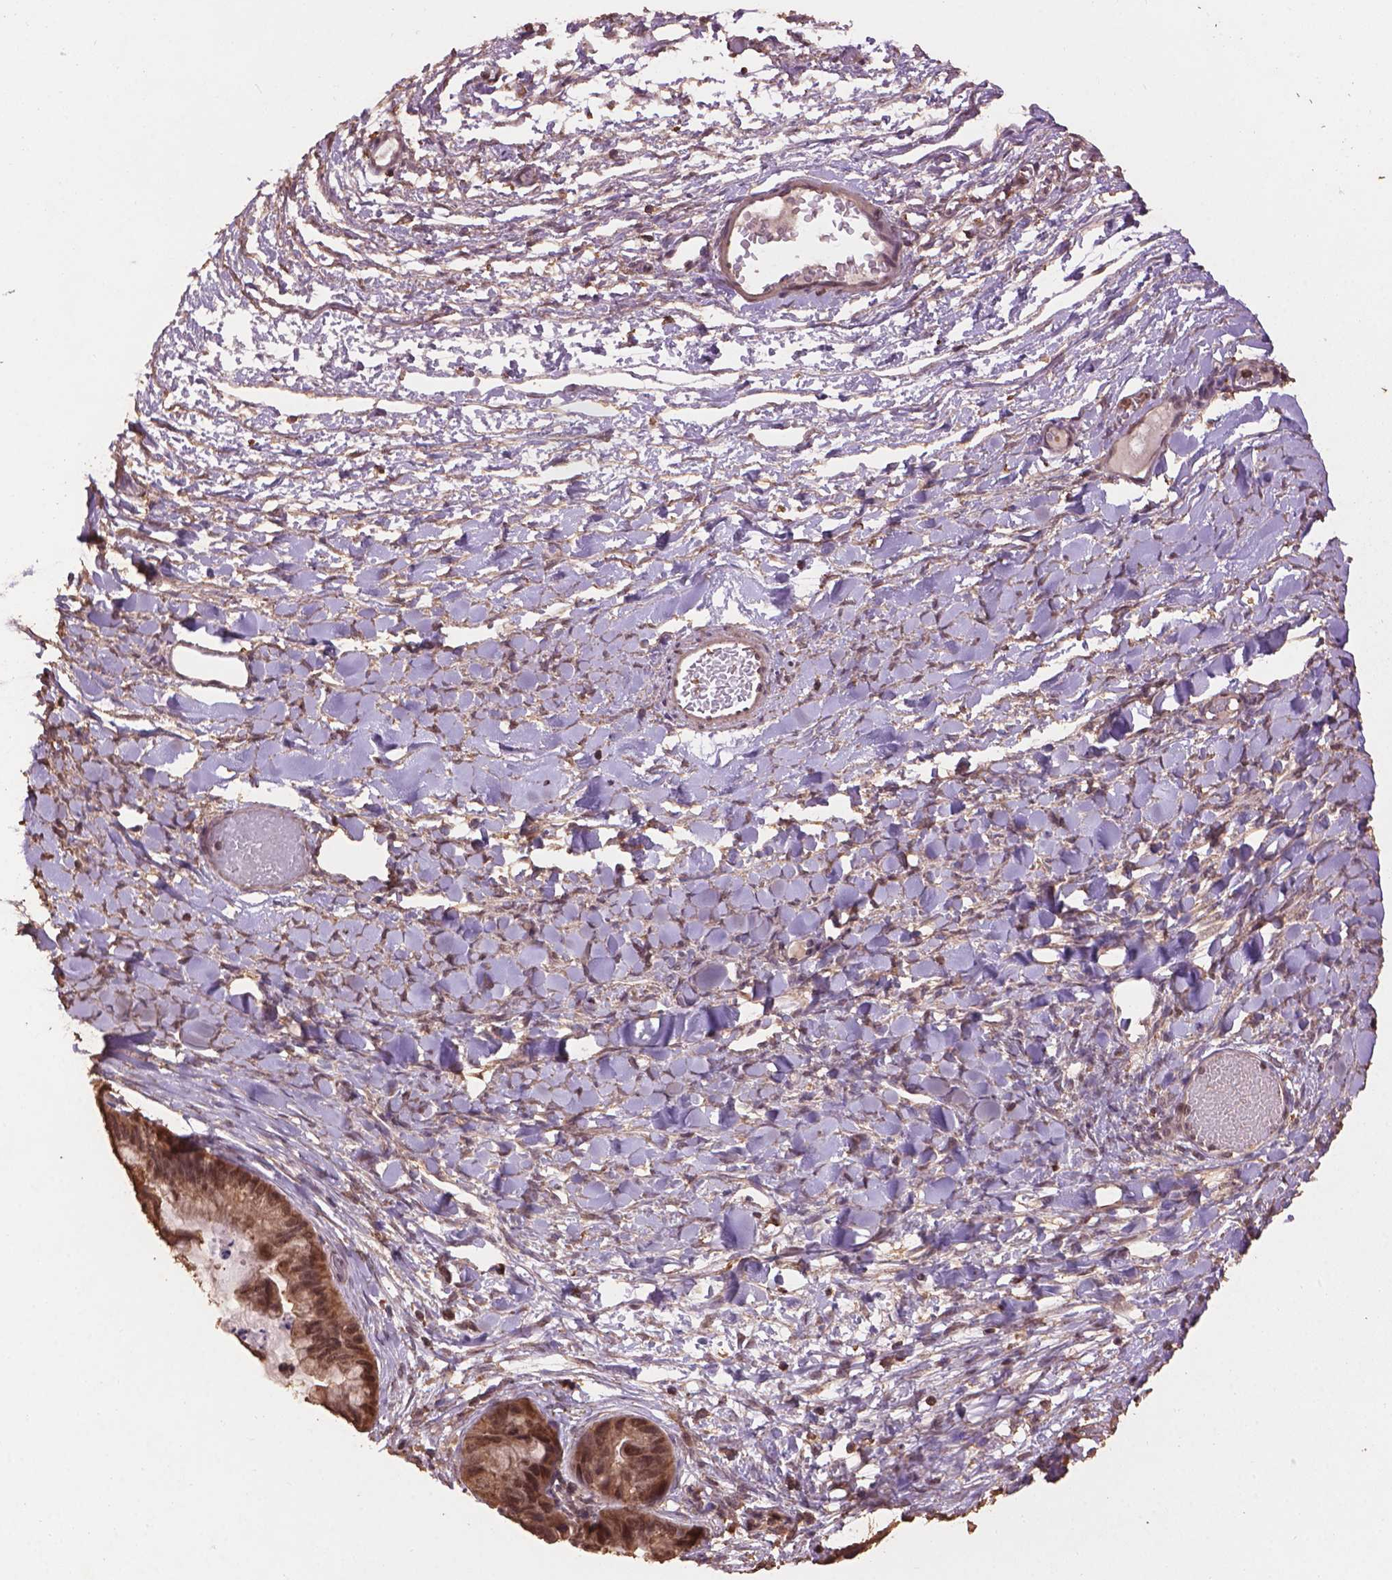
{"staining": {"intensity": "moderate", "quantity": ">75%", "location": "cytoplasmic/membranous,nuclear"}, "tissue": "ovarian cancer", "cell_type": "Tumor cells", "image_type": "cancer", "snomed": [{"axis": "morphology", "description": "Cystadenocarcinoma, mucinous, NOS"}, {"axis": "topography", "description": "Ovary"}], "caption": "Immunohistochemistry (IHC) (DAB) staining of human ovarian mucinous cystadenocarcinoma exhibits moderate cytoplasmic/membranous and nuclear protein positivity in approximately >75% of tumor cells. Nuclei are stained in blue.", "gene": "BABAM1", "patient": {"sex": "female", "age": 76}}